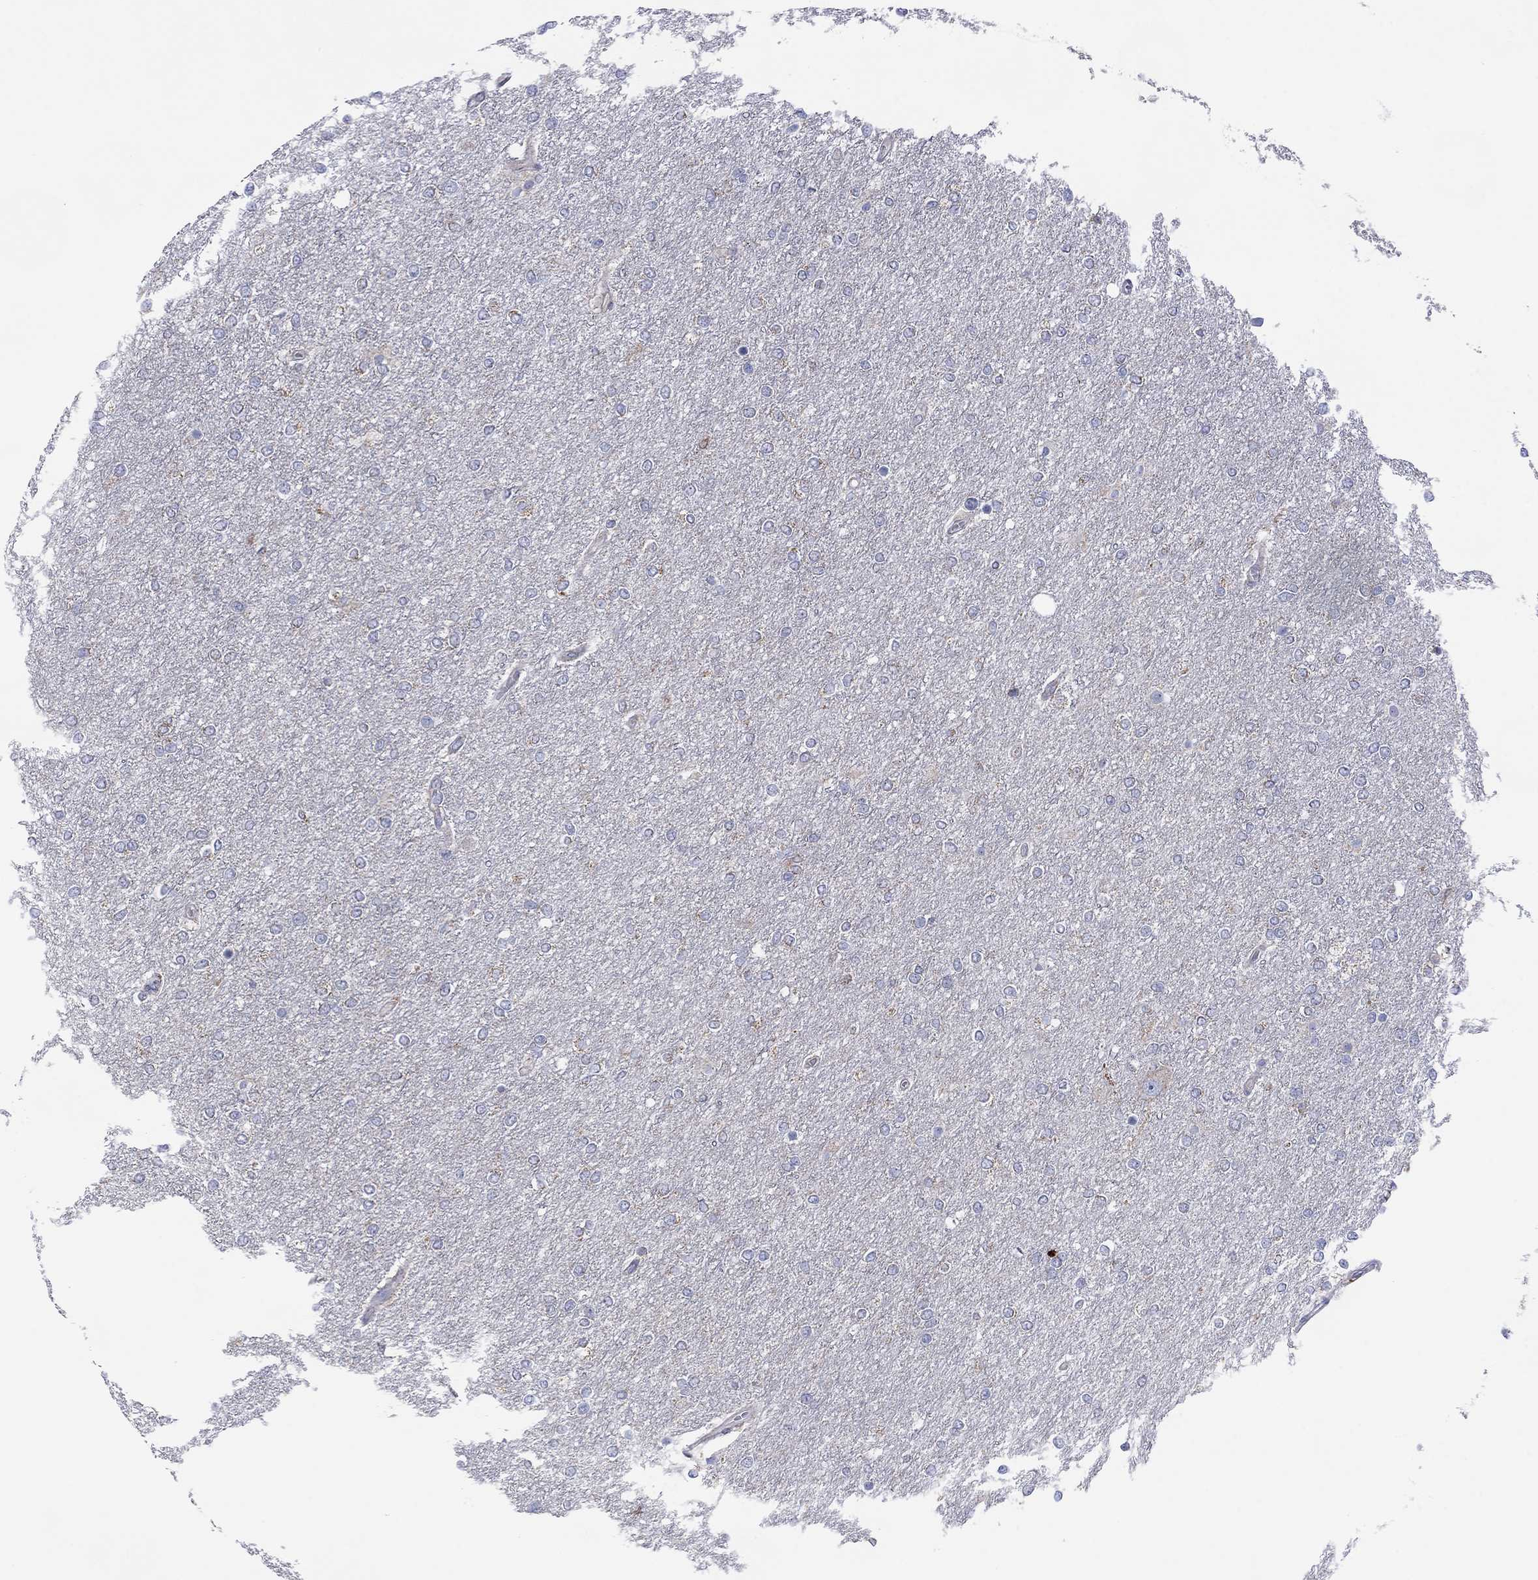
{"staining": {"intensity": "negative", "quantity": "none", "location": "none"}, "tissue": "glioma", "cell_type": "Tumor cells", "image_type": "cancer", "snomed": [{"axis": "morphology", "description": "Glioma, malignant, High grade"}, {"axis": "topography", "description": "Brain"}], "caption": "Tumor cells show no significant protein expression in malignant glioma (high-grade). Brightfield microscopy of immunohistochemistry (IHC) stained with DAB (3,3'-diaminobenzidine) (brown) and hematoxylin (blue), captured at high magnification.", "gene": "MGST3", "patient": {"sex": "female", "age": 61}}